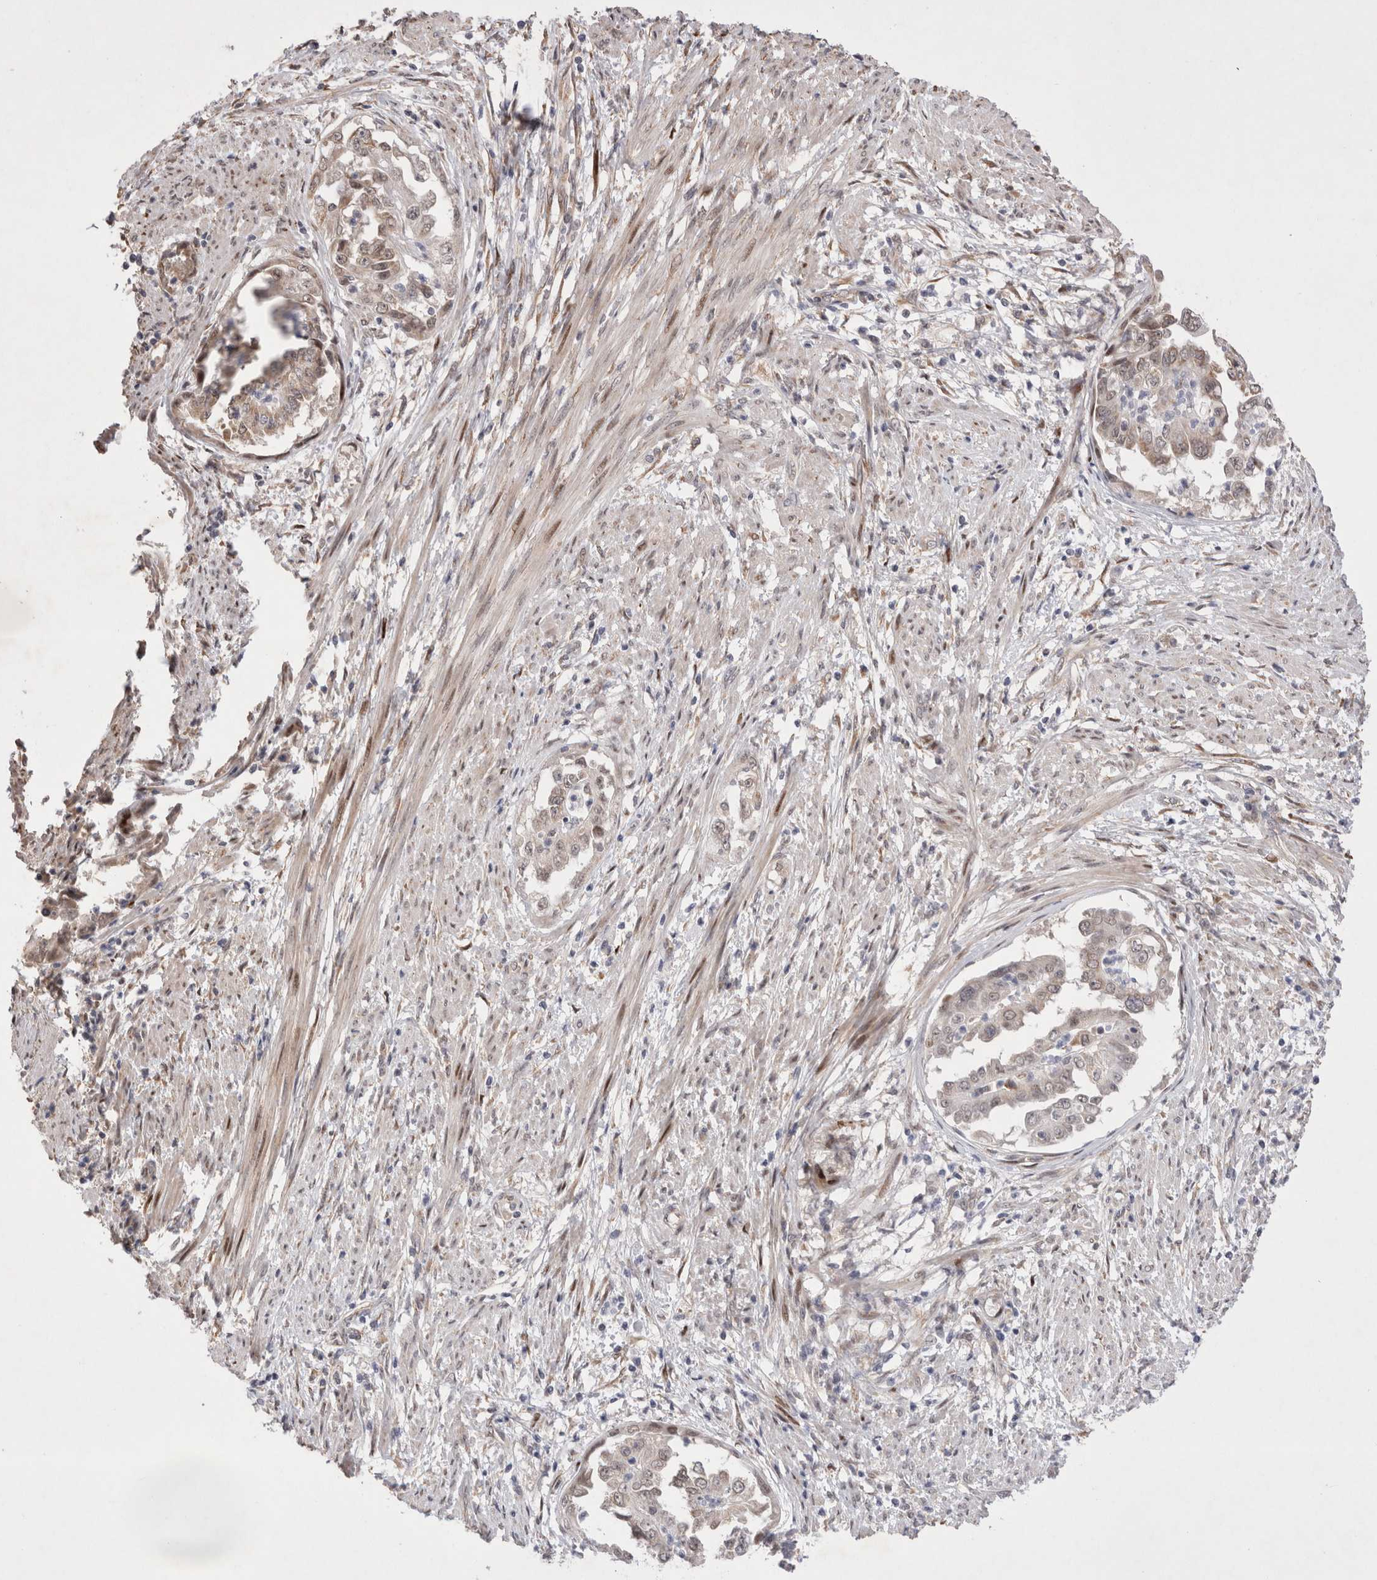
{"staining": {"intensity": "weak", "quantity": "25%-75%", "location": "cytoplasmic/membranous,nuclear"}, "tissue": "endometrial cancer", "cell_type": "Tumor cells", "image_type": "cancer", "snomed": [{"axis": "morphology", "description": "Adenocarcinoma, NOS"}, {"axis": "topography", "description": "Endometrium"}], "caption": "Immunohistochemistry (IHC) photomicrograph of endometrial cancer stained for a protein (brown), which displays low levels of weak cytoplasmic/membranous and nuclear positivity in approximately 25%-75% of tumor cells.", "gene": "GIMAP6", "patient": {"sex": "female", "age": 85}}